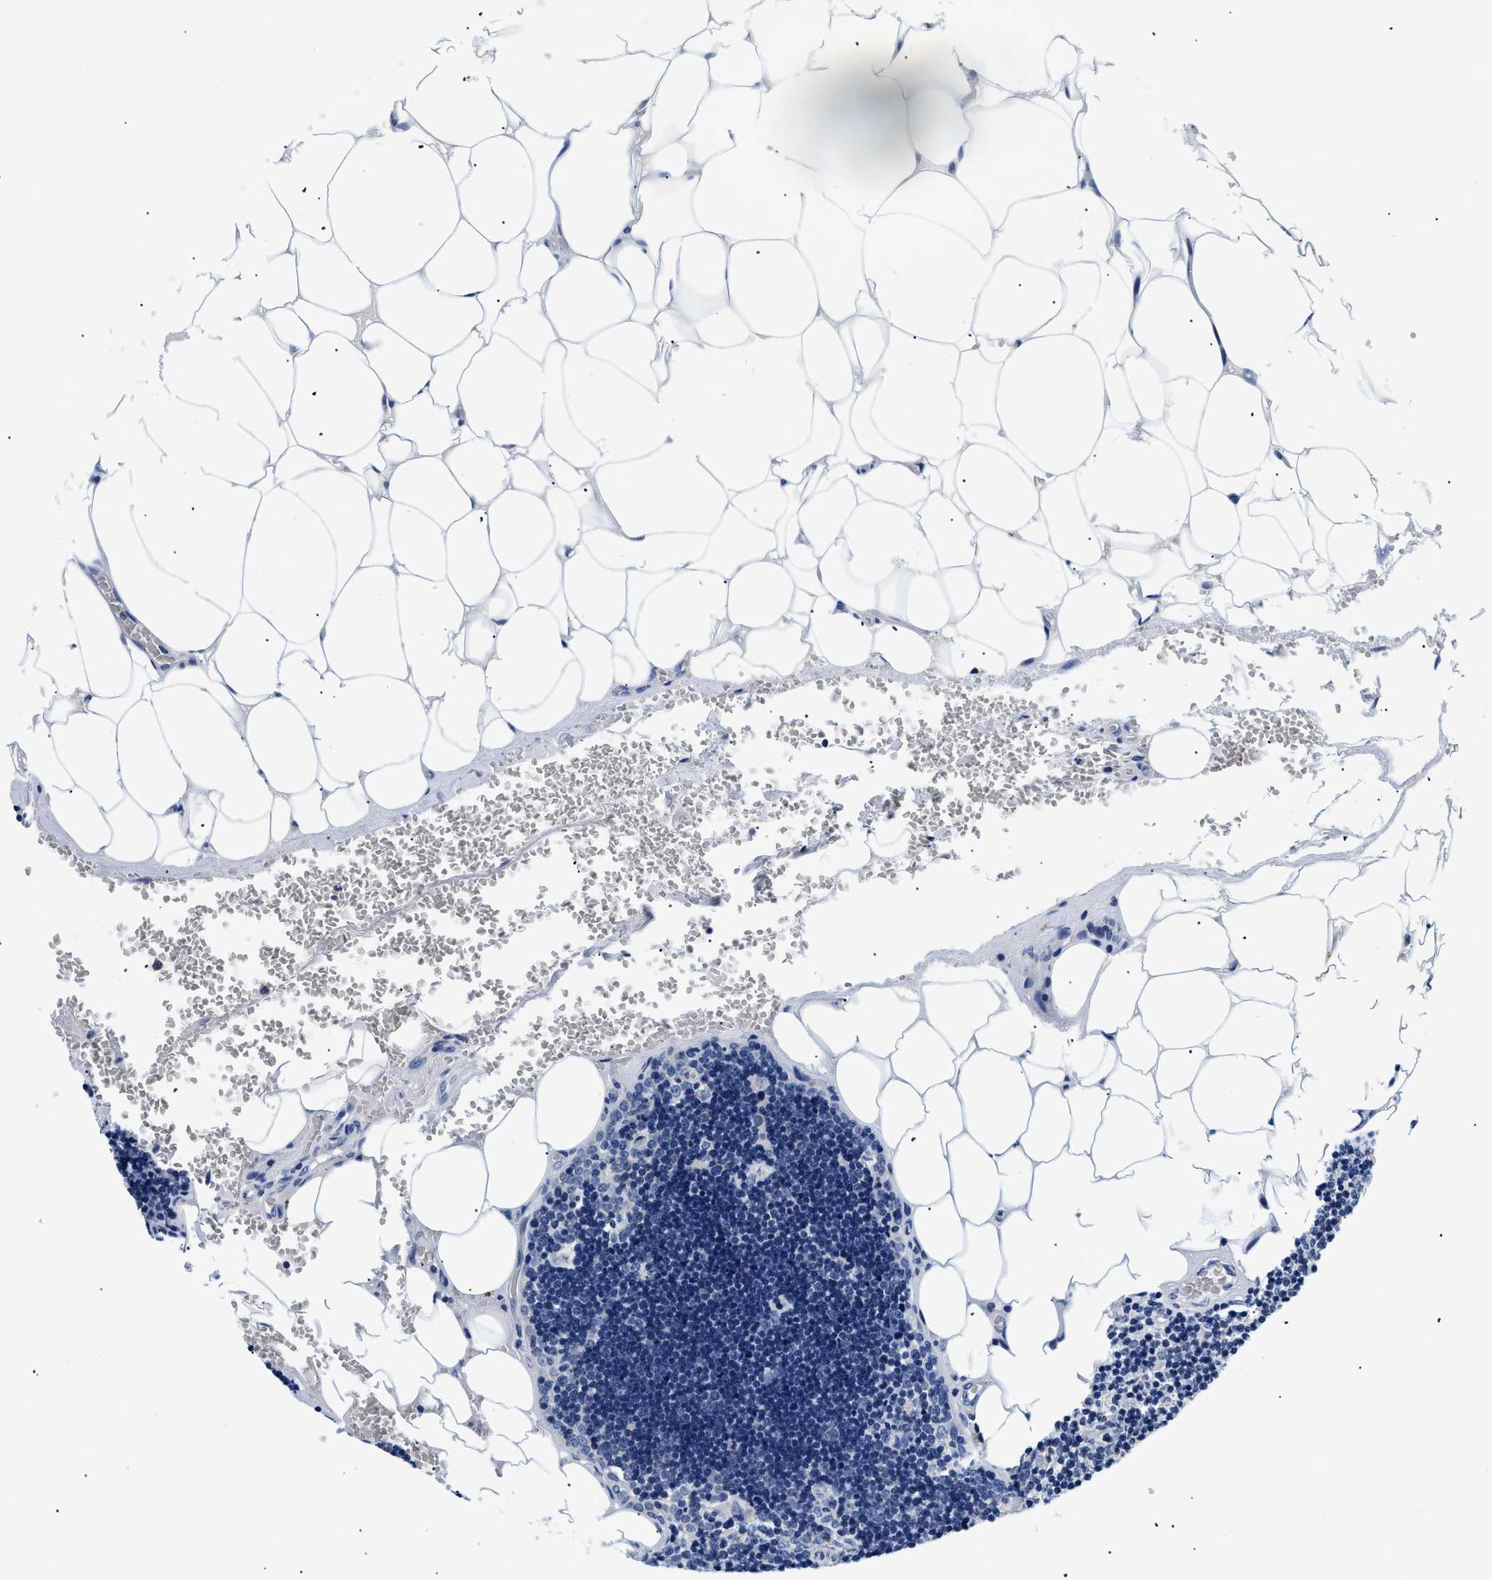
{"staining": {"intensity": "weak", "quantity": "<25%", "location": "cytoplasmic/membranous"}, "tissue": "lymph node", "cell_type": "Germinal center cells", "image_type": "normal", "snomed": [{"axis": "morphology", "description": "Normal tissue, NOS"}, {"axis": "topography", "description": "Lymph node"}], "caption": "Immunohistochemical staining of normal human lymph node demonstrates no significant expression in germinal center cells.", "gene": "MEA1", "patient": {"sex": "male", "age": 33}}